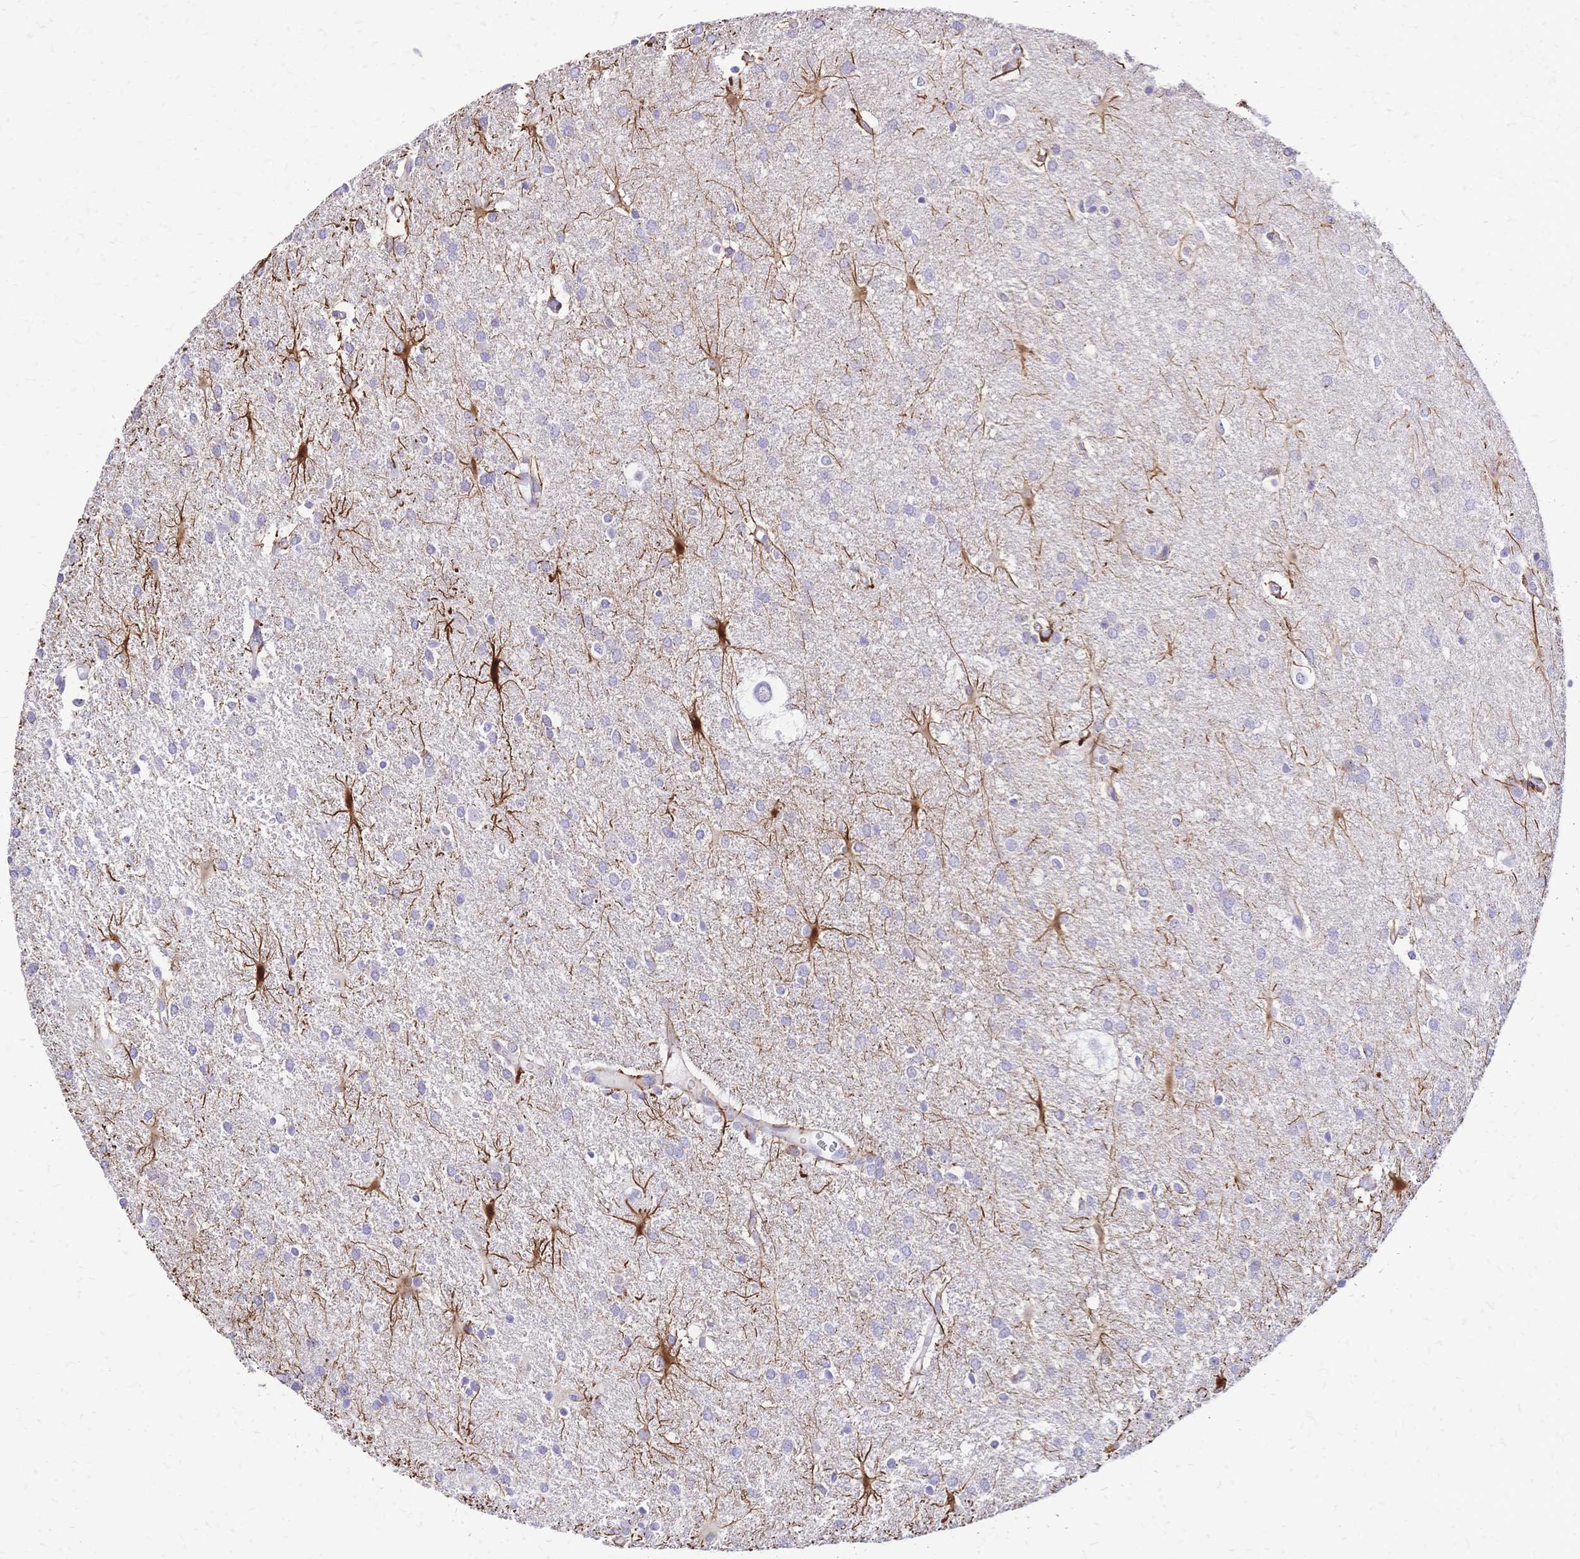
{"staining": {"intensity": "negative", "quantity": "none", "location": "none"}, "tissue": "glioma", "cell_type": "Tumor cells", "image_type": "cancer", "snomed": [{"axis": "morphology", "description": "Glioma, malignant, Low grade"}, {"axis": "topography", "description": "Brain"}], "caption": "An image of human malignant glioma (low-grade) is negative for staining in tumor cells.", "gene": "IL2RA", "patient": {"sex": "male", "age": 66}}